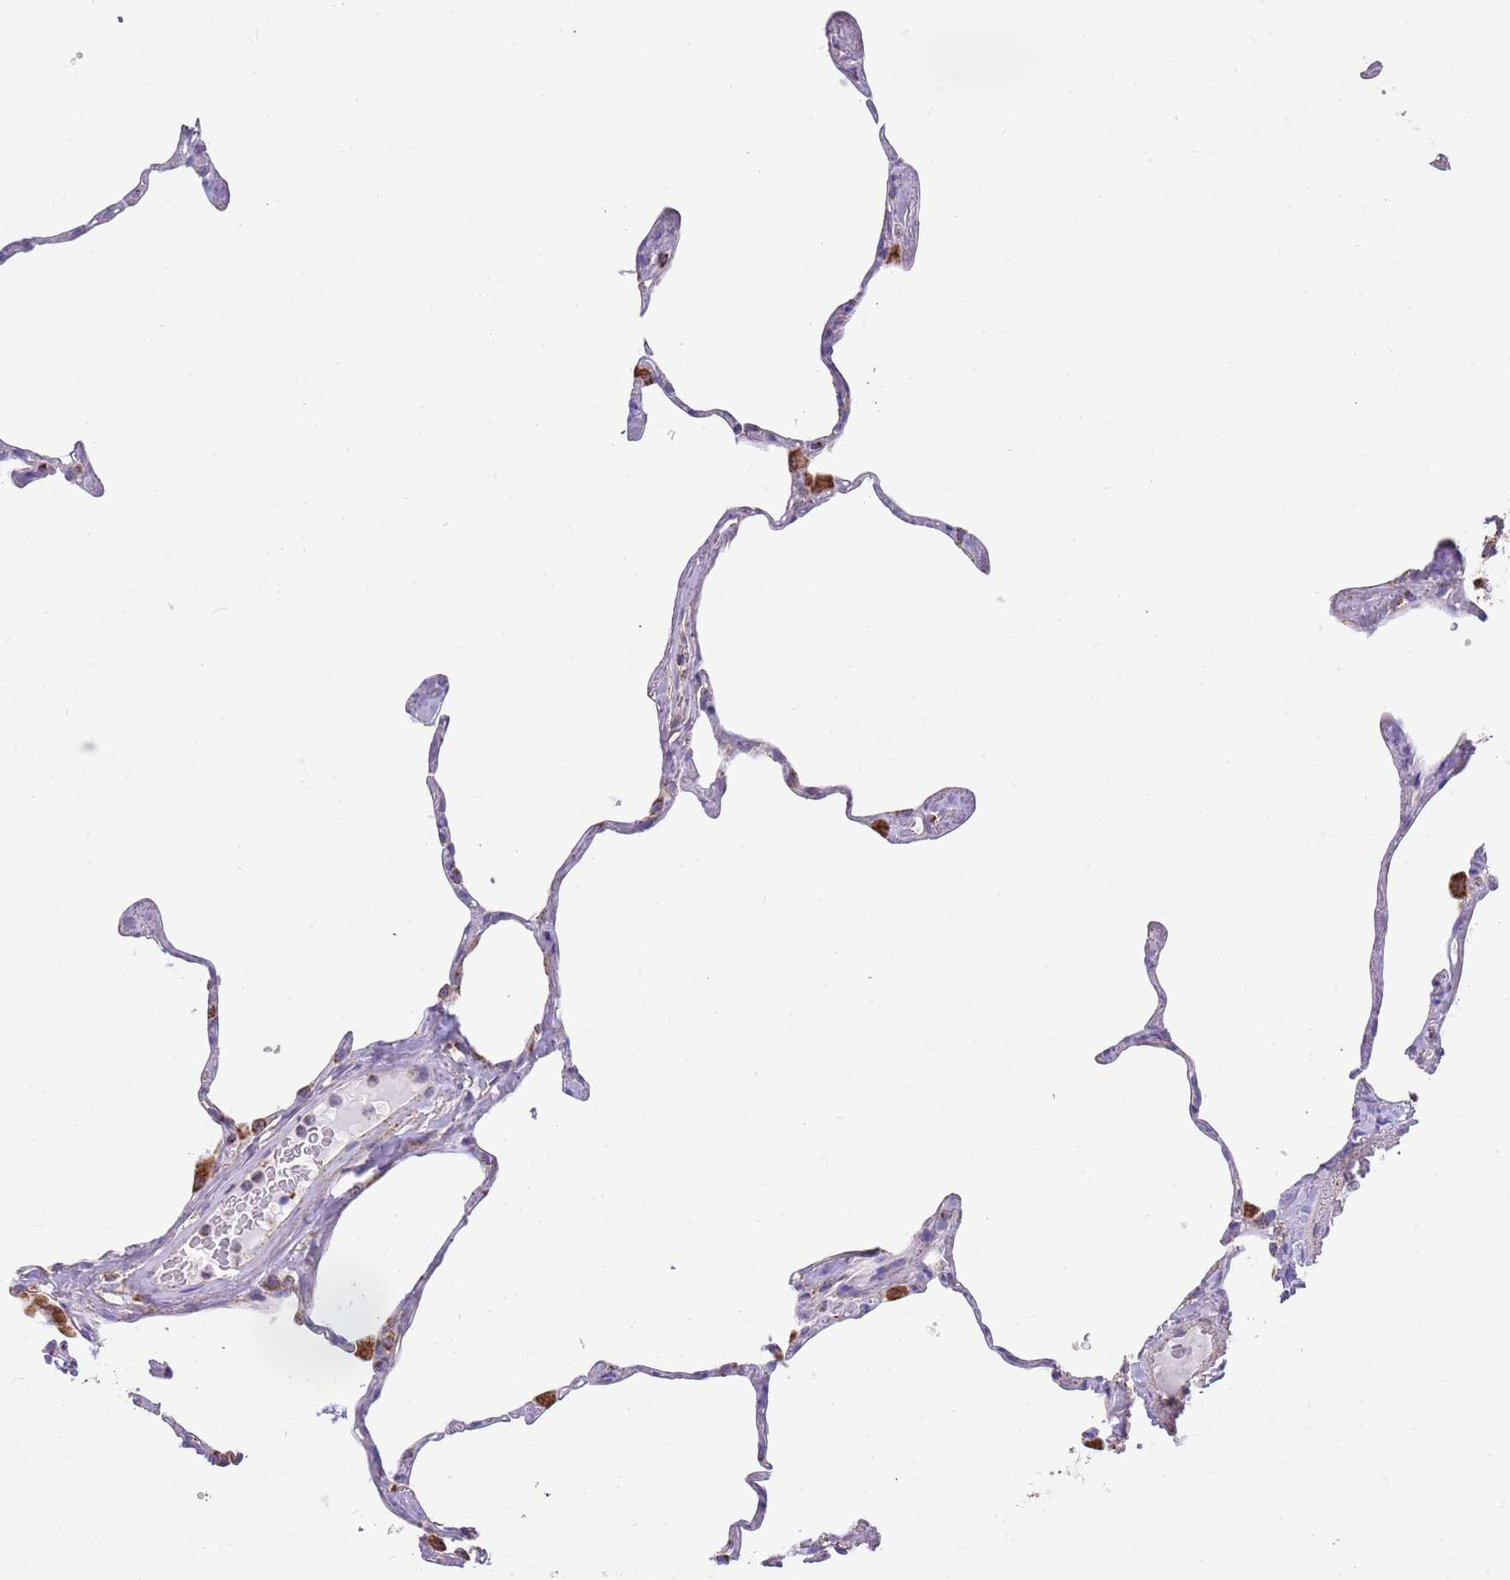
{"staining": {"intensity": "negative", "quantity": "none", "location": "none"}, "tissue": "lung", "cell_type": "Alveolar cells", "image_type": "normal", "snomed": [{"axis": "morphology", "description": "Normal tissue, NOS"}, {"axis": "topography", "description": "Lung"}], "caption": "A high-resolution micrograph shows immunohistochemistry staining of normal lung, which reveals no significant staining in alveolar cells. (Immunohistochemistry (ihc), brightfield microscopy, high magnification).", "gene": "TTLL1", "patient": {"sex": "male", "age": 65}}